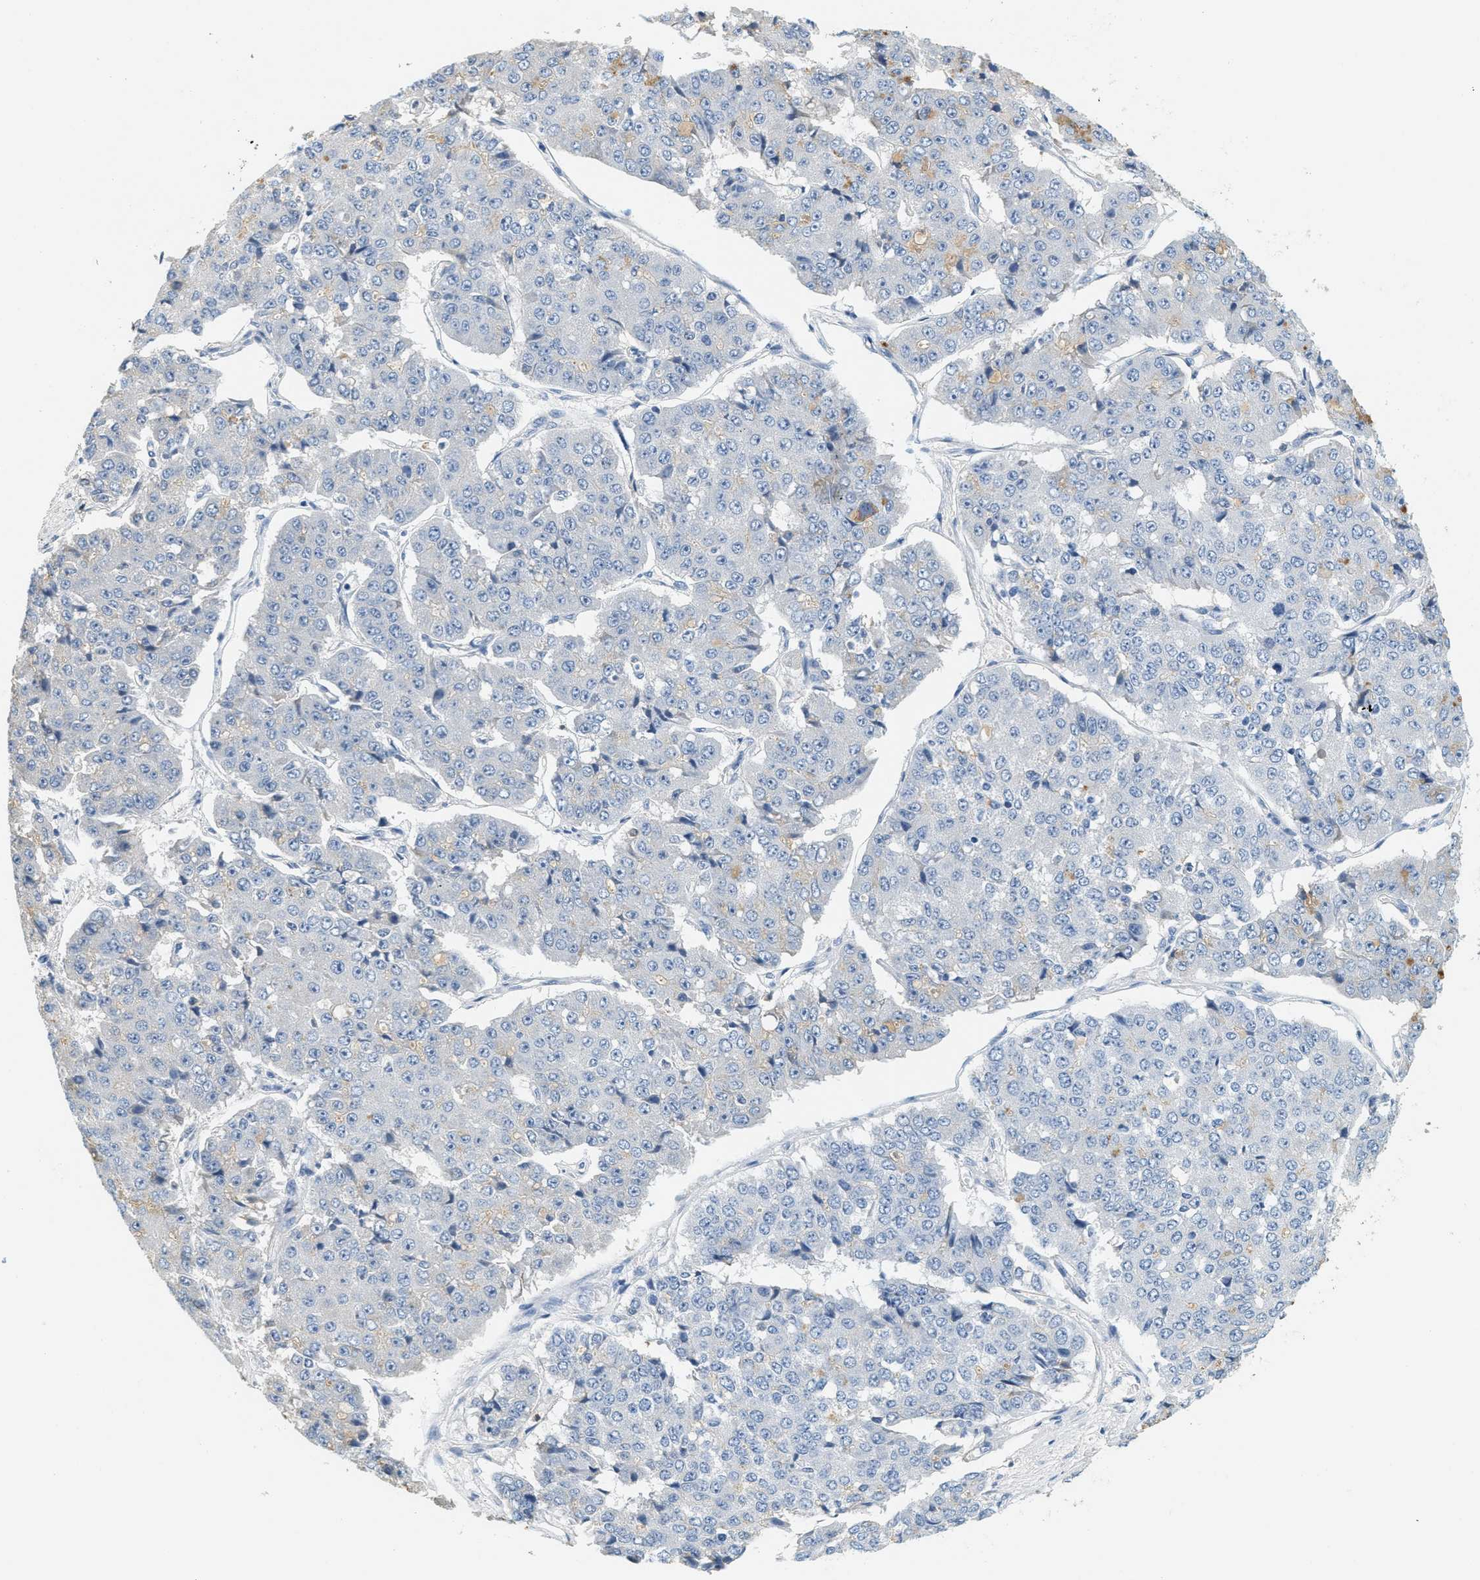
{"staining": {"intensity": "negative", "quantity": "none", "location": "none"}, "tissue": "pancreatic cancer", "cell_type": "Tumor cells", "image_type": "cancer", "snomed": [{"axis": "morphology", "description": "Adenocarcinoma, NOS"}, {"axis": "topography", "description": "Pancreas"}], "caption": "This is a histopathology image of immunohistochemistry staining of pancreatic cancer, which shows no staining in tumor cells.", "gene": "LCN2", "patient": {"sex": "male", "age": 50}}